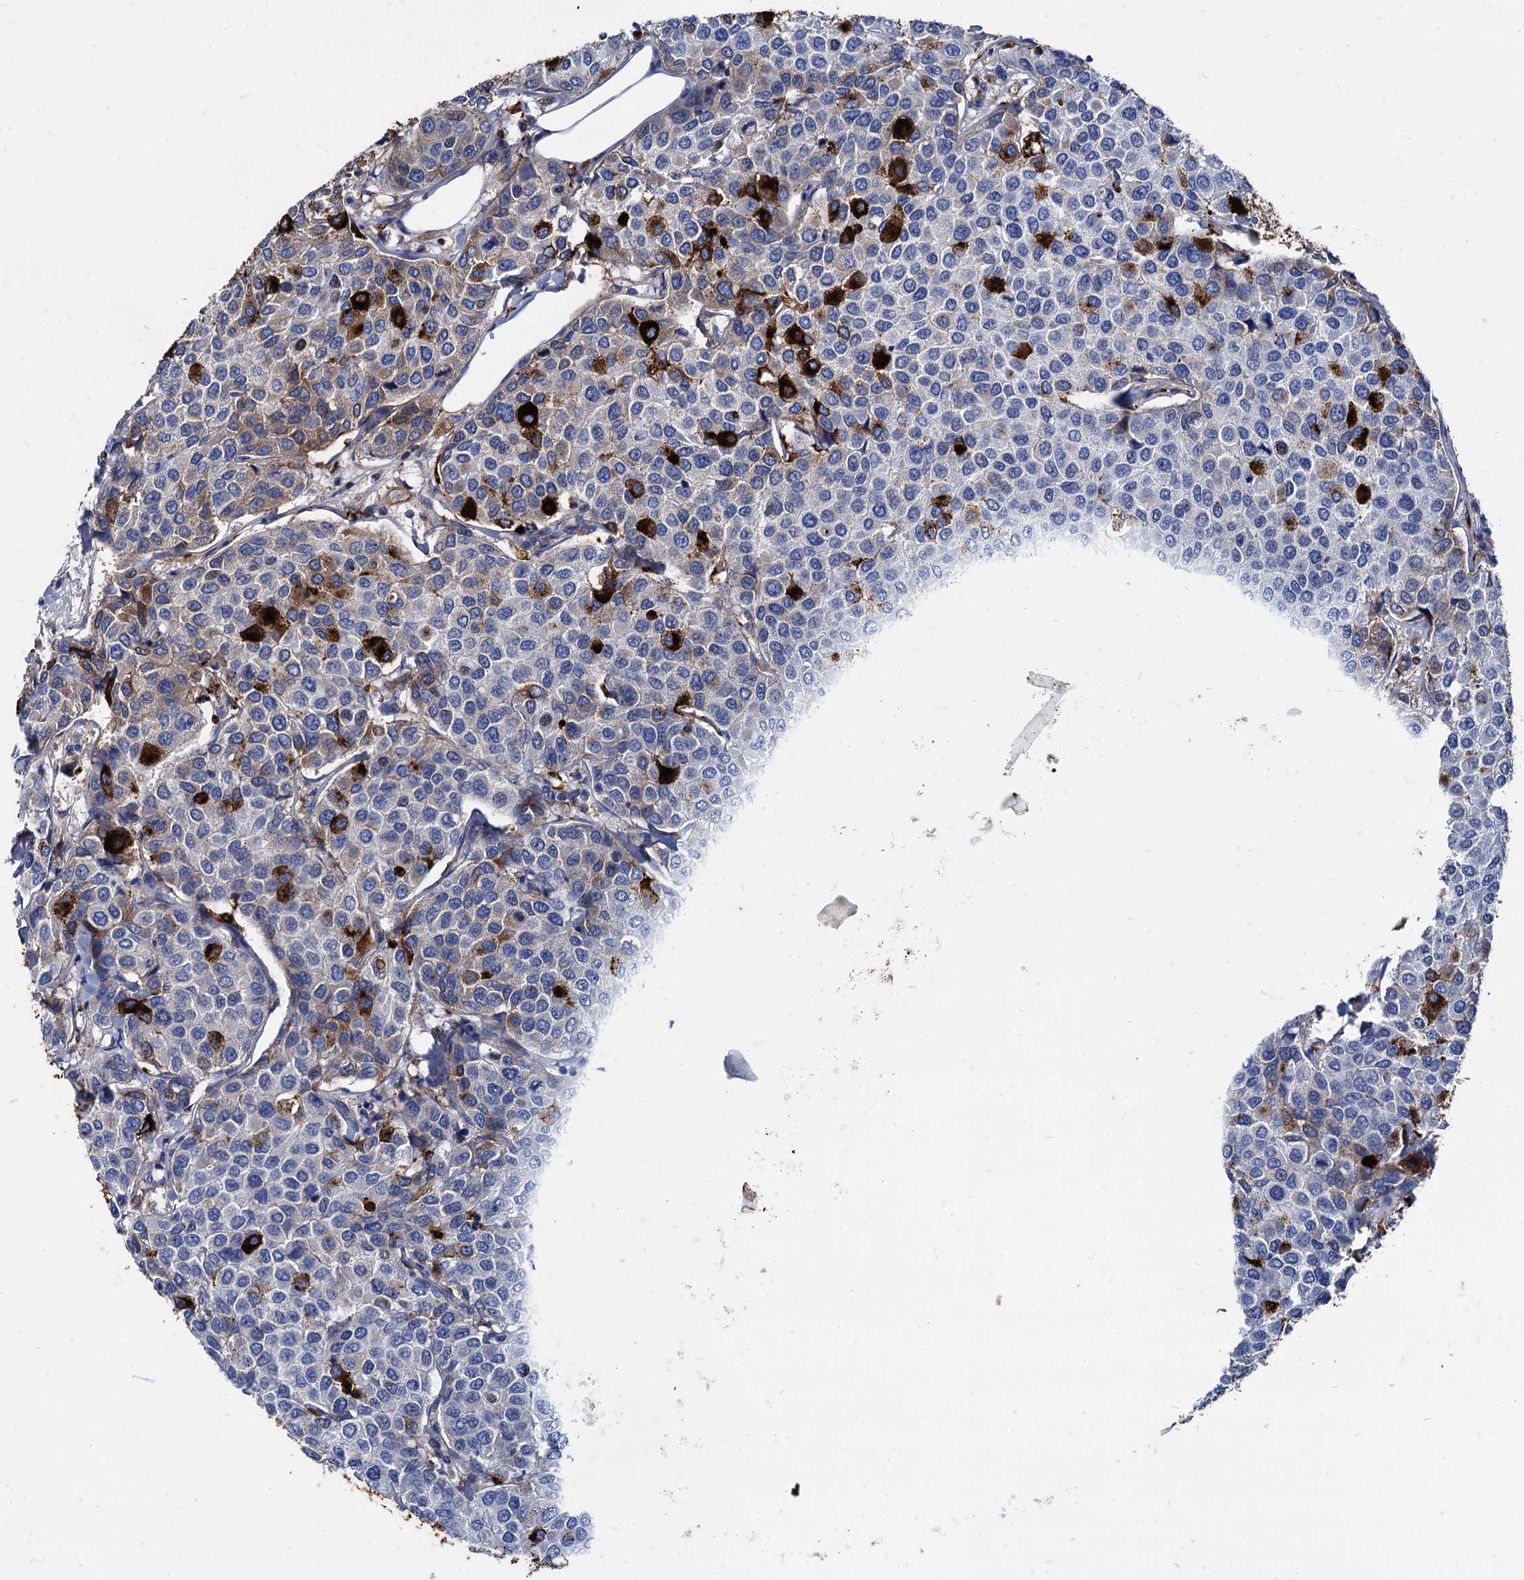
{"staining": {"intensity": "strong", "quantity": "<25%", "location": "cytoplasmic/membranous"}, "tissue": "breast cancer", "cell_type": "Tumor cells", "image_type": "cancer", "snomed": [{"axis": "morphology", "description": "Duct carcinoma"}, {"axis": "topography", "description": "Breast"}], "caption": "This is an image of immunohistochemistry (IHC) staining of breast infiltrating ductal carcinoma, which shows strong staining in the cytoplasmic/membranous of tumor cells.", "gene": "APOD", "patient": {"sex": "female", "age": 55}}